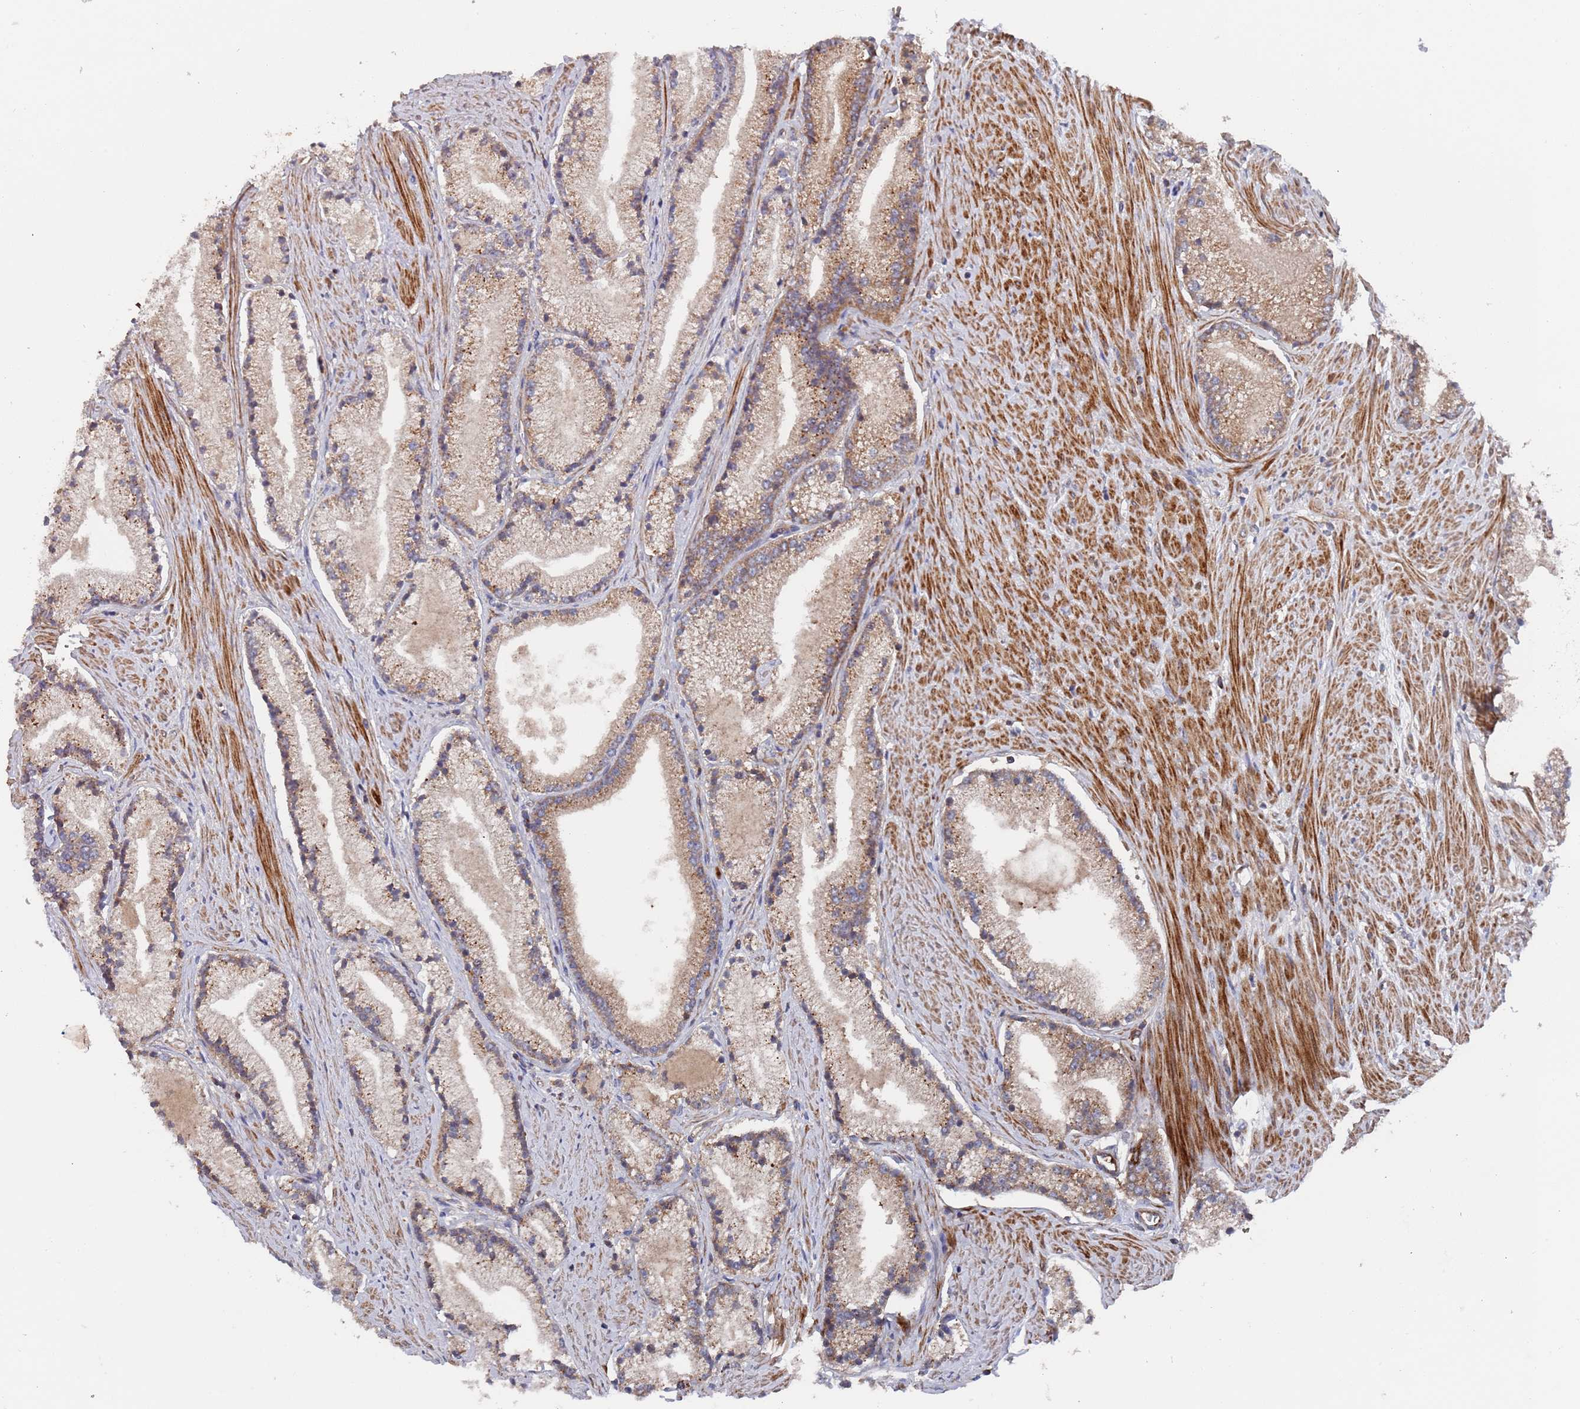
{"staining": {"intensity": "weak", "quantity": "25%-75%", "location": "cytoplasmic/membranous"}, "tissue": "prostate cancer", "cell_type": "Tumor cells", "image_type": "cancer", "snomed": [{"axis": "morphology", "description": "Adenocarcinoma, High grade"}, {"axis": "topography", "description": "Prostate"}], "caption": "Immunohistochemical staining of prostate high-grade adenocarcinoma exhibits weak cytoplasmic/membranous protein positivity in approximately 25%-75% of tumor cells.", "gene": "DDX60", "patient": {"sex": "male", "age": 67}}